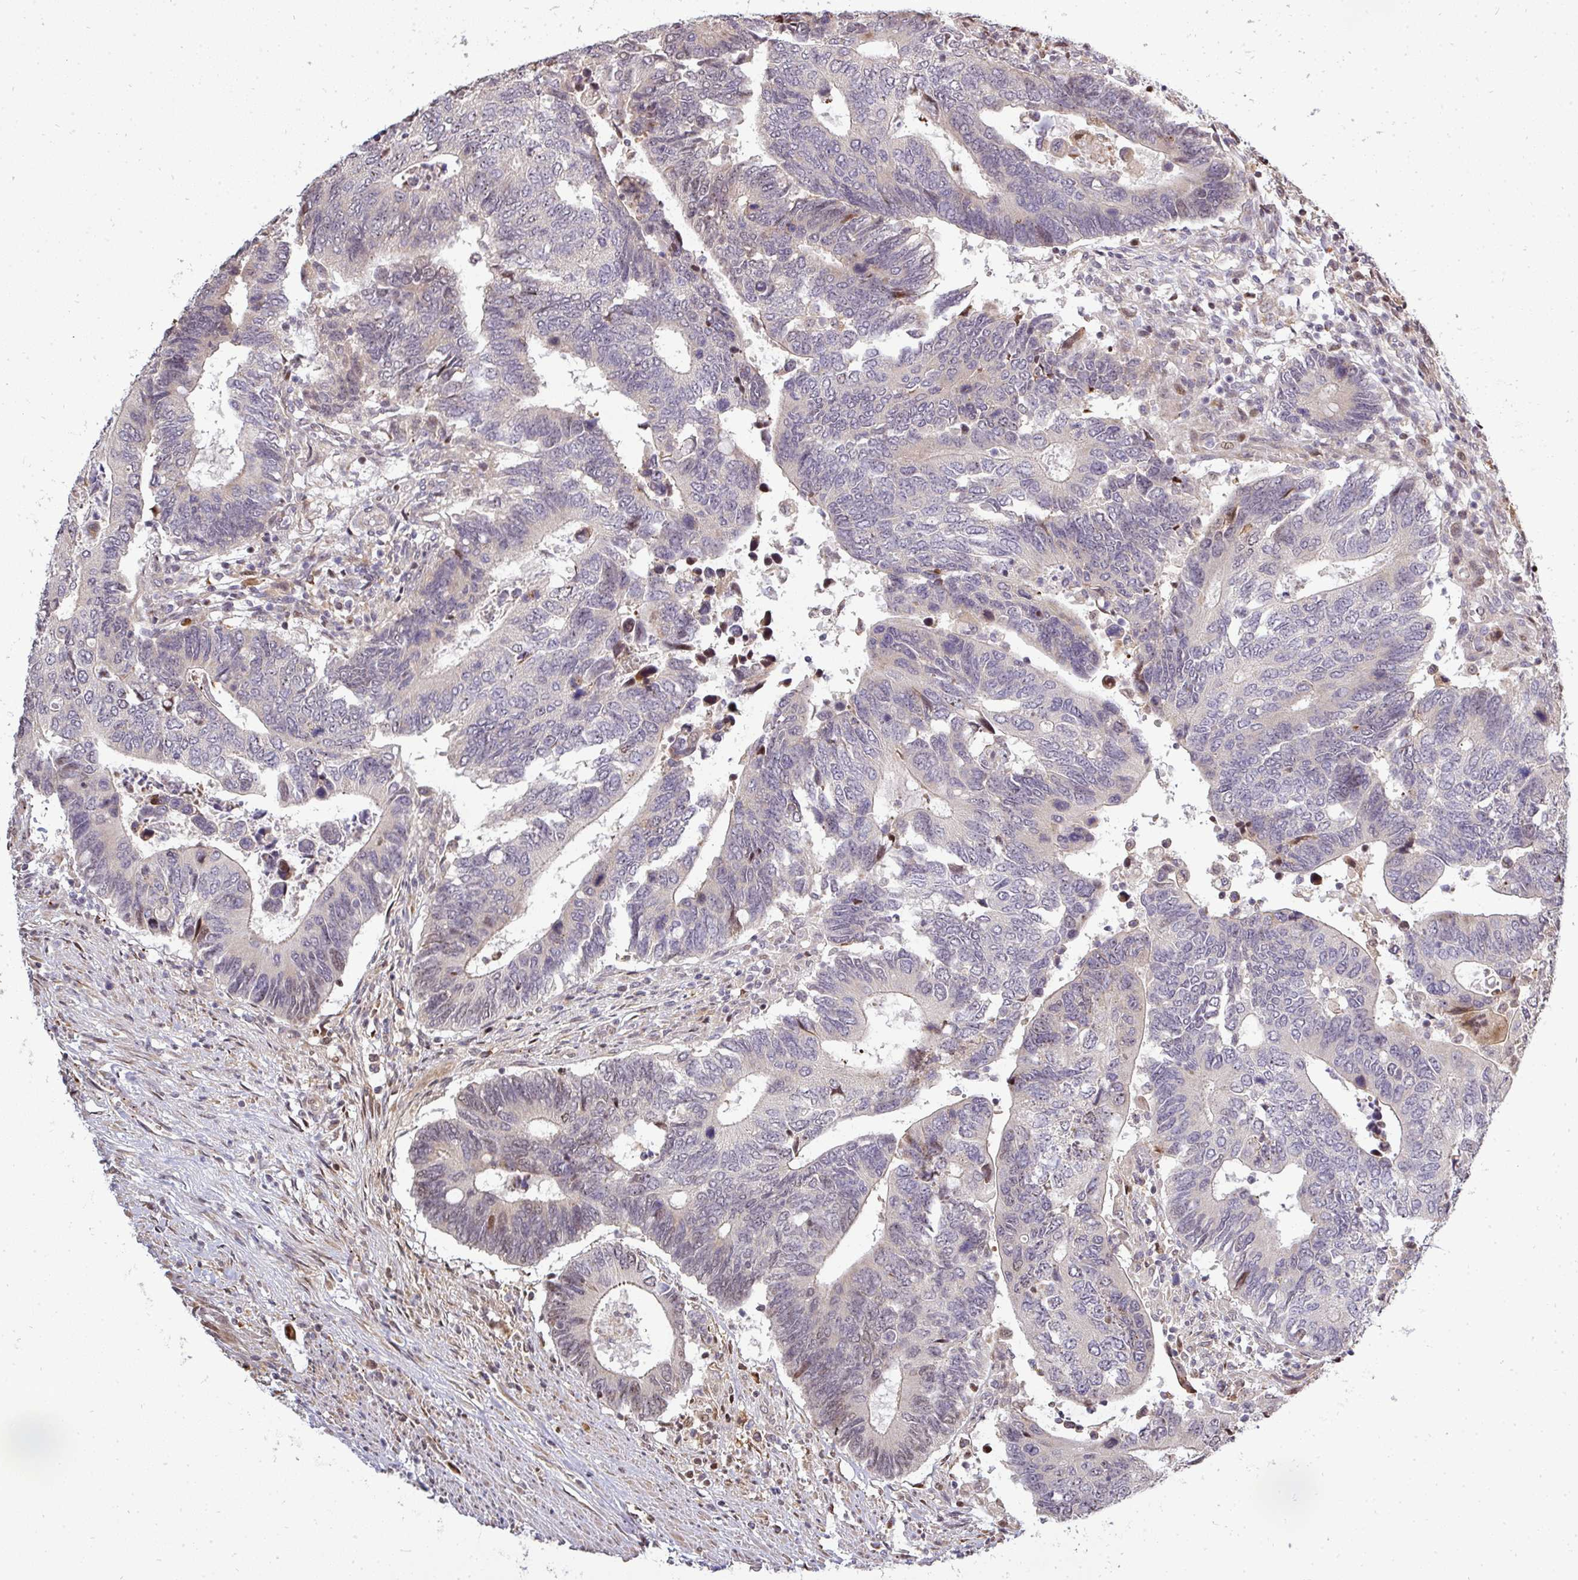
{"staining": {"intensity": "negative", "quantity": "none", "location": "none"}, "tissue": "colorectal cancer", "cell_type": "Tumor cells", "image_type": "cancer", "snomed": [{"axis": "morphology", "description": "Adenocarcinoma, NOS"}, {"axis": "topography", "description": "Colon"}], "caption": "Immunohistochemistry image of neoplastic tissue: colorectal cancer (adenocarcinoma) stained with DAB exhibits no significant protein expression in tumor cells.", "gene": "PATZ1", "patient": {"sex": "male", "age": 87}}